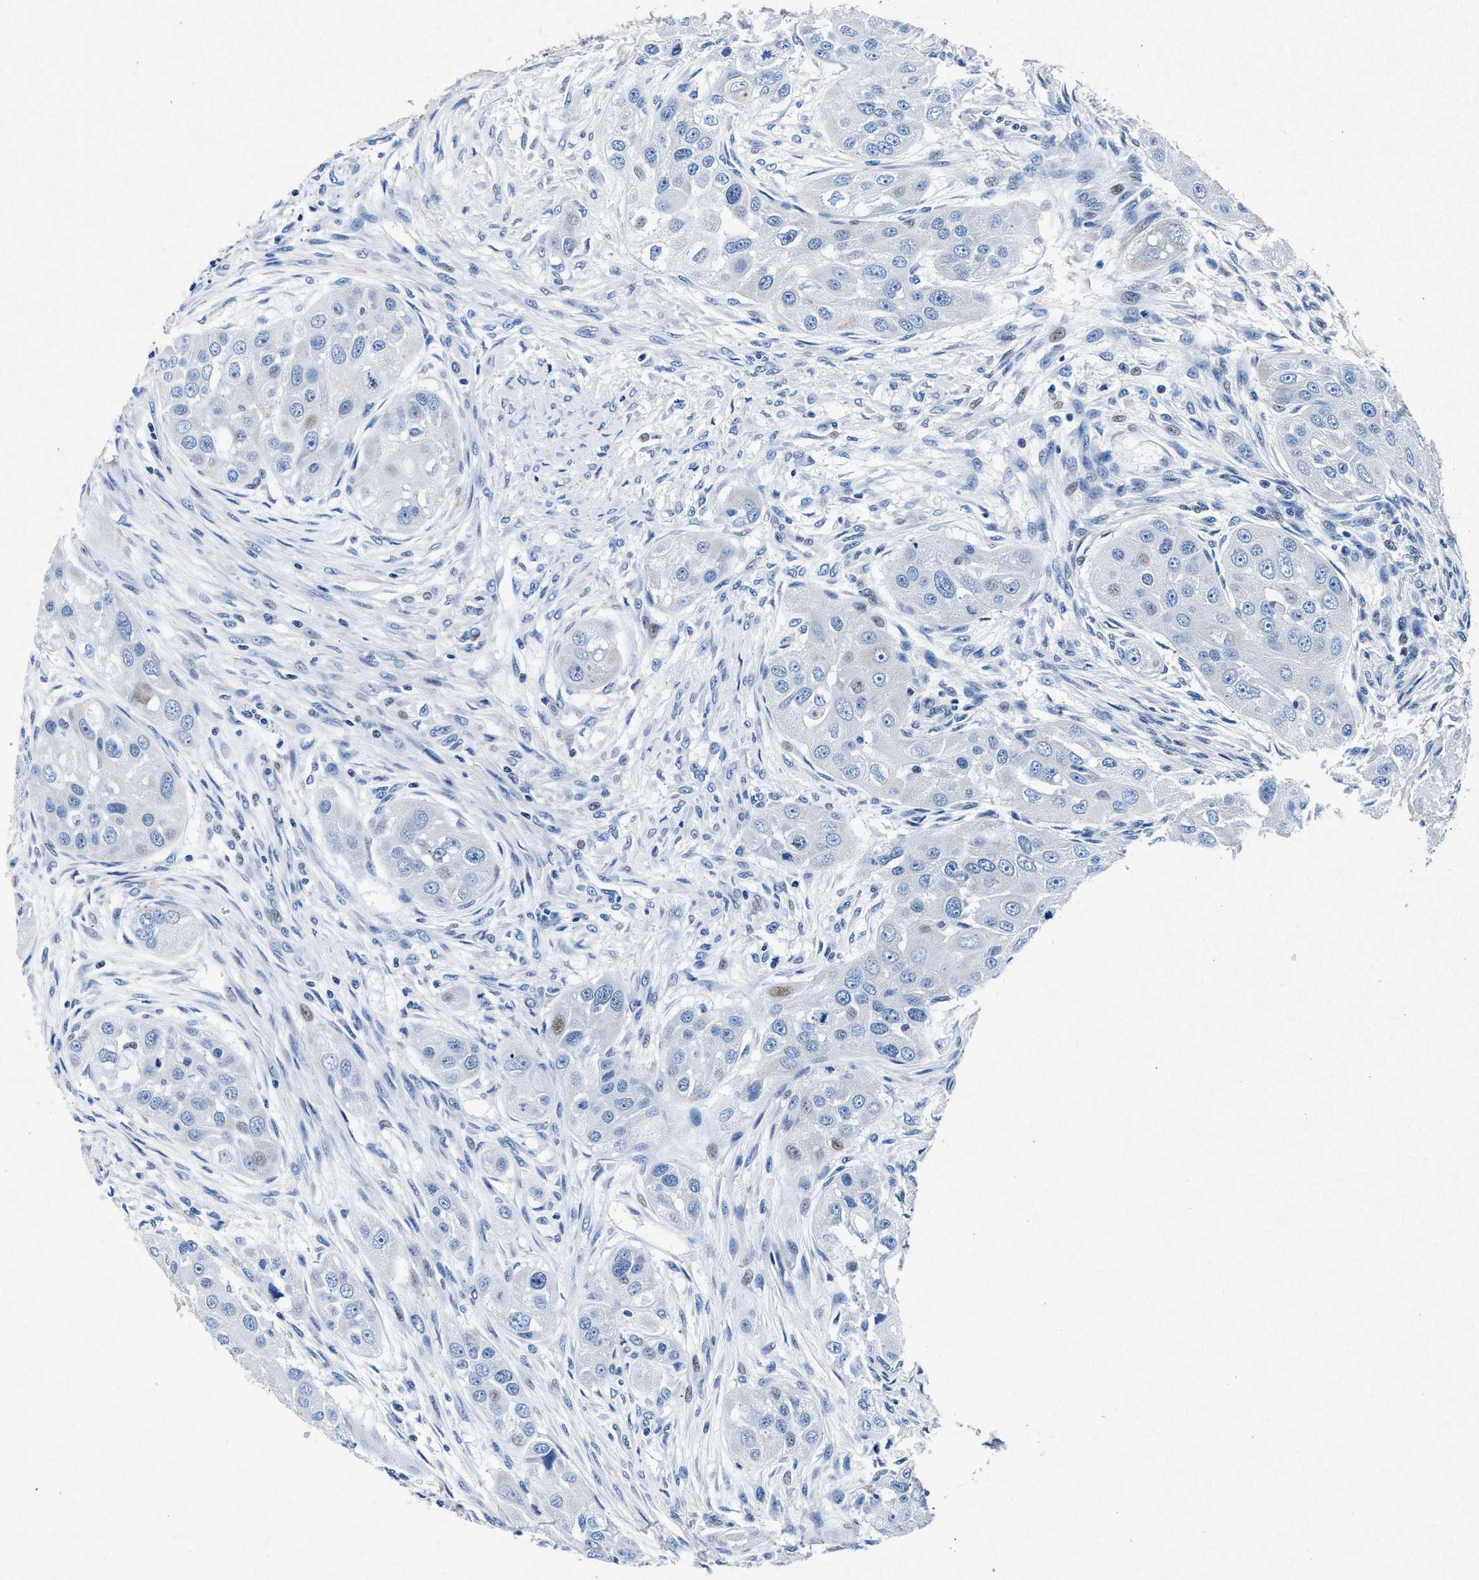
{"staining": {"intensity": "weak", "quantity": "<25%", "location": "nuclear"}, "tissue": "head and neck cancer", "cell_type": "Tumor cells", "image_type": "cancer", "snomed": [{"axis": "morphology", "description": "Normal tissue, NOS"}, {"axis": "morphology", "description": "Squamous cell carcinoma, NOS"}, {"axis": "topography", "description": "Skeletal muscle"}, {"axis": "topography", "description": "Head-Neck"}], "caption": "Tumor cells are negative for protein expression in human head and neck cancer.", "gene": "MAP6", "patient": {"sex": "male", "age": 51}}